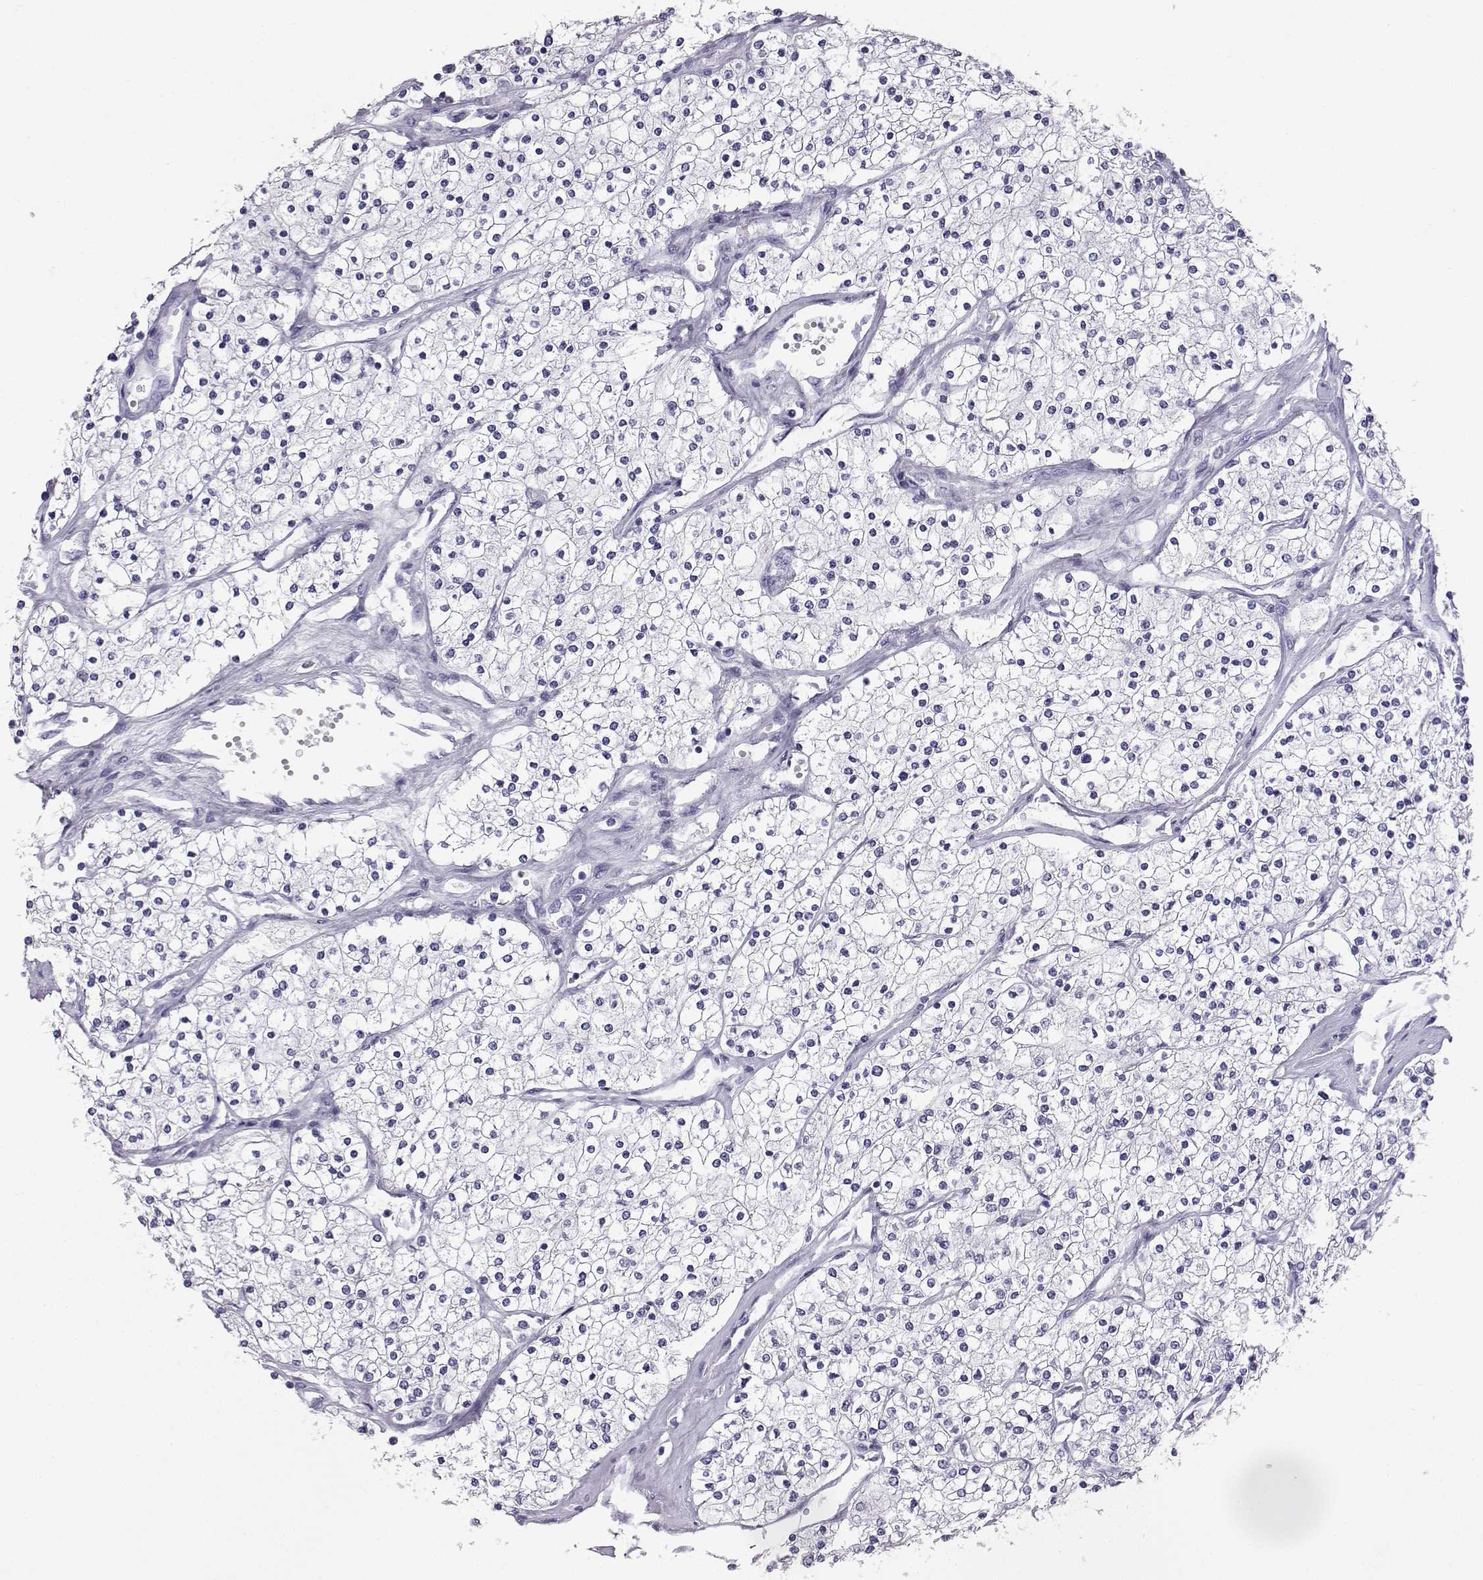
{"staining": {"intensity": "negative", "quantity": "none", "location": "none"}, "tissue": "renal cancer", "cell_type": "Tumor cells", "image_type": "cancer", "snomed": [{"axis": "morphology", "description": "Adenocarcinoma, NOS"}, {"axis": "topography", "description": "Kidney"}], "caption": "There is no significant expression in tumor cells of renal cancer (adenocarcinoma).", "gene": "AKR1B1", "patient": {"sex": "male", "age": 80}}